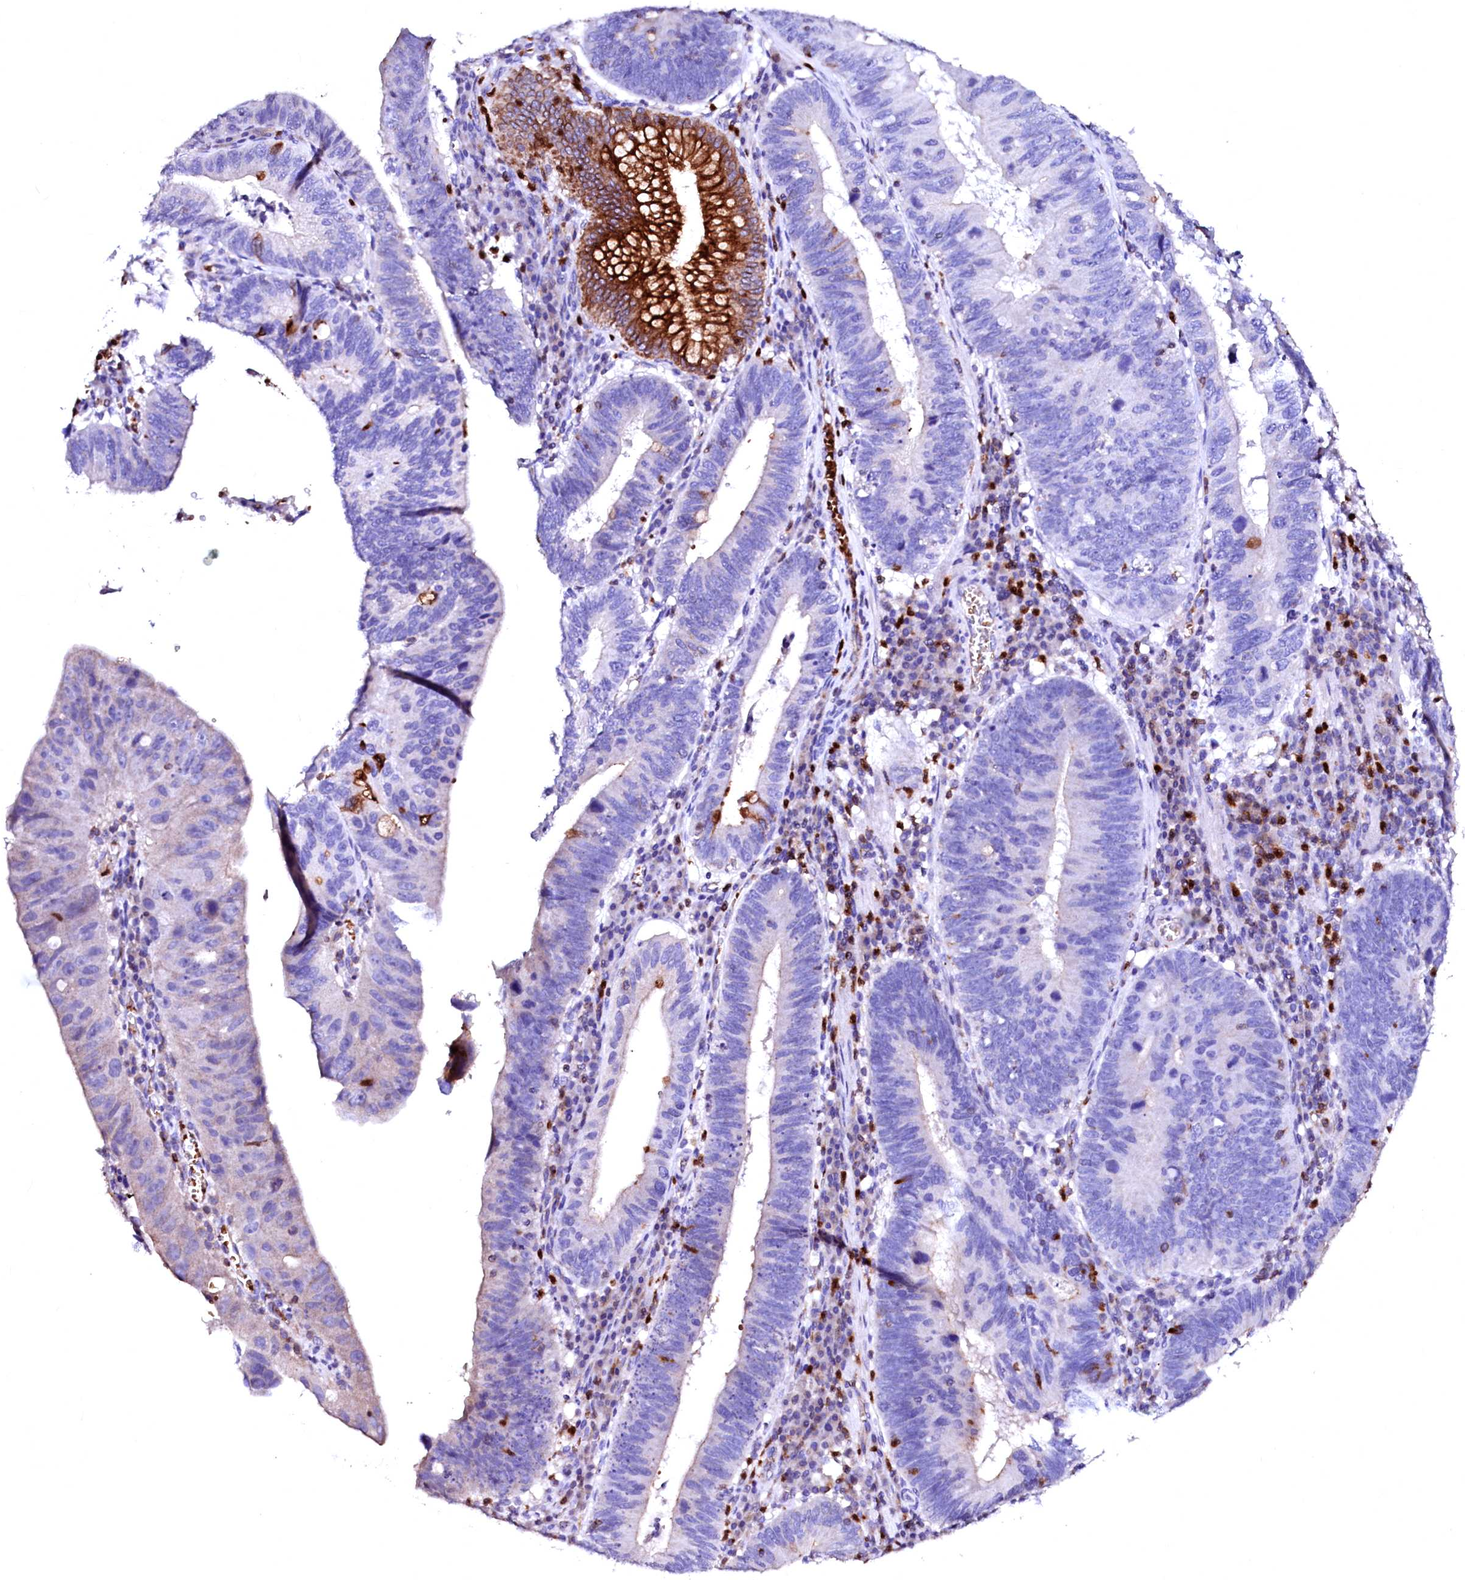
{"staining": {"intensity": "strong", "quantity": "<25%", "location": "cytoplasmic/membranous"}, "tissue": "stomach cancer", "cell_type": "Tumor cells", "image_type": "cancer", "snomed": [{"axis": "morphology", "description": "Adenocarcinoma, NOS"}, {"axis": "topography", "description": "Stomach"}], "caption": "The image shows staining of stomach cancer (adenocarcinoma), revealing strong cytoplasmic/membranous protein staining (brown color) within tumor cells. (Brightfield microscopy of DAB IHC at high magnification).", "gene": "RAB27A", "patient": {"sex": "male", "age": 59}}